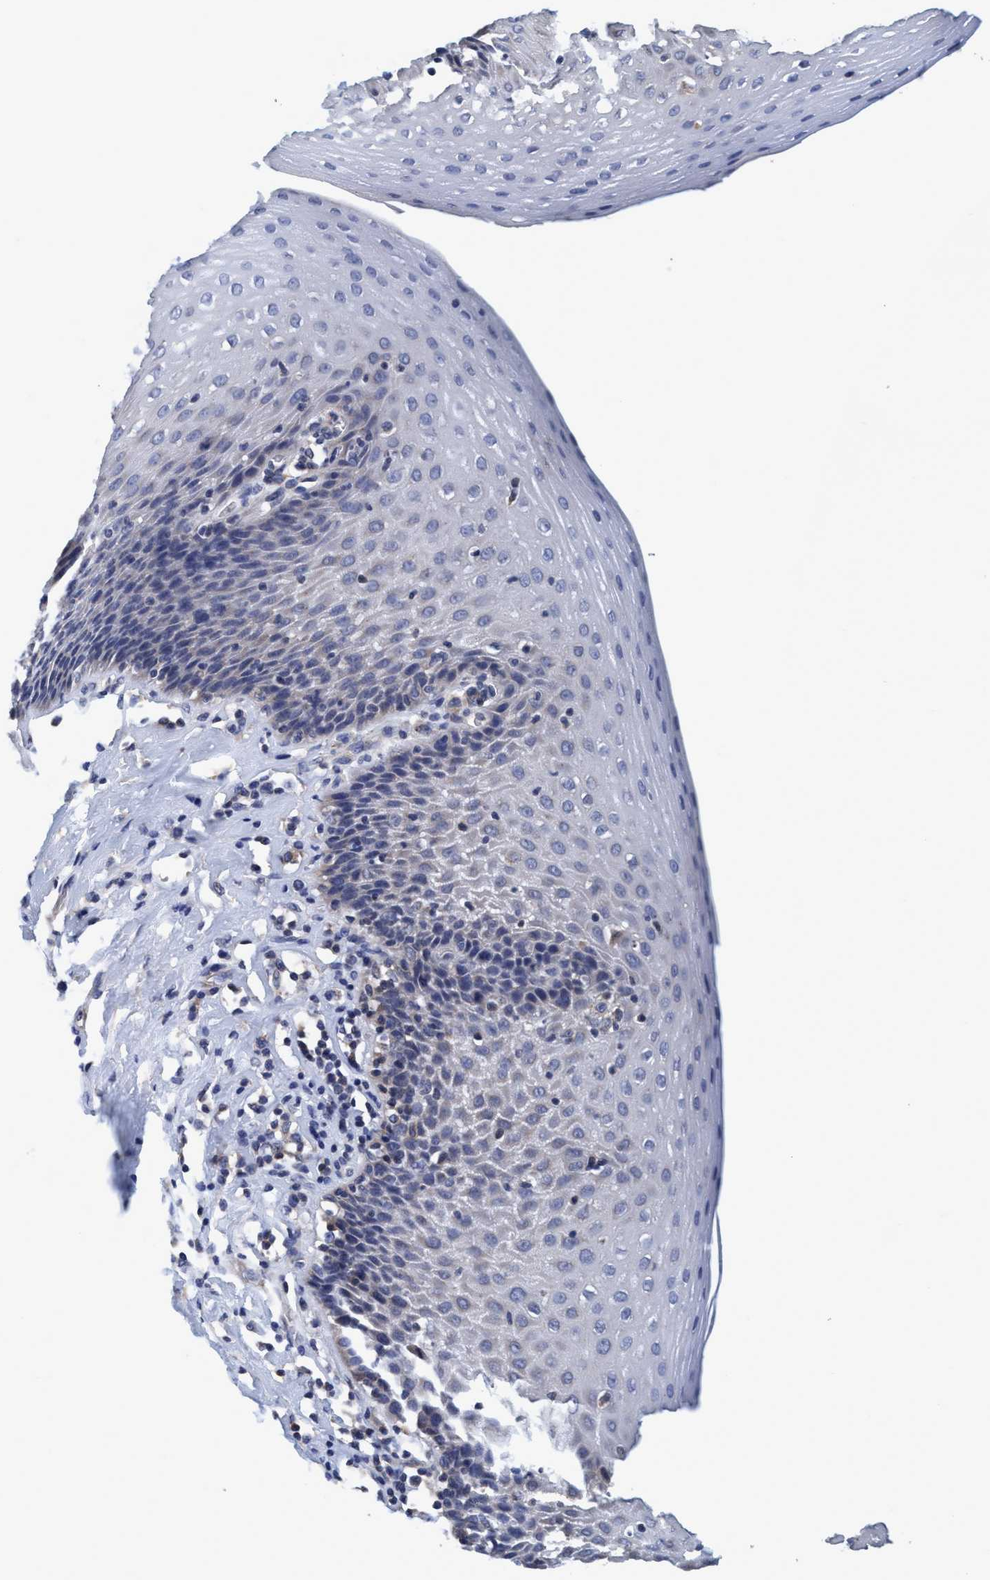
{"staining": {"intensity": "weak", "quantity": "<25%", "location": "cytoplasmic/membranous"}, "tissue": "esophagus", "cell_type": "Squamous epithelial cells", "image_type": "normal", "snomed": [{"axis": "morphology", "description": "Normal tissue, NOS"}, {"axis": "topography", "description": "Esophagus"}], "caption": "Immunohistochemistry (IHC) photomicrograph of normal esophagus stained for a protein (brown), which exhibits no expression in squamous epithelial cells. (Immunohistochemistry (IHC), brightfield microscopy, high magnification).", "gene": "CALCOCO2", "patient": {"sex": "female", "age": 61}}